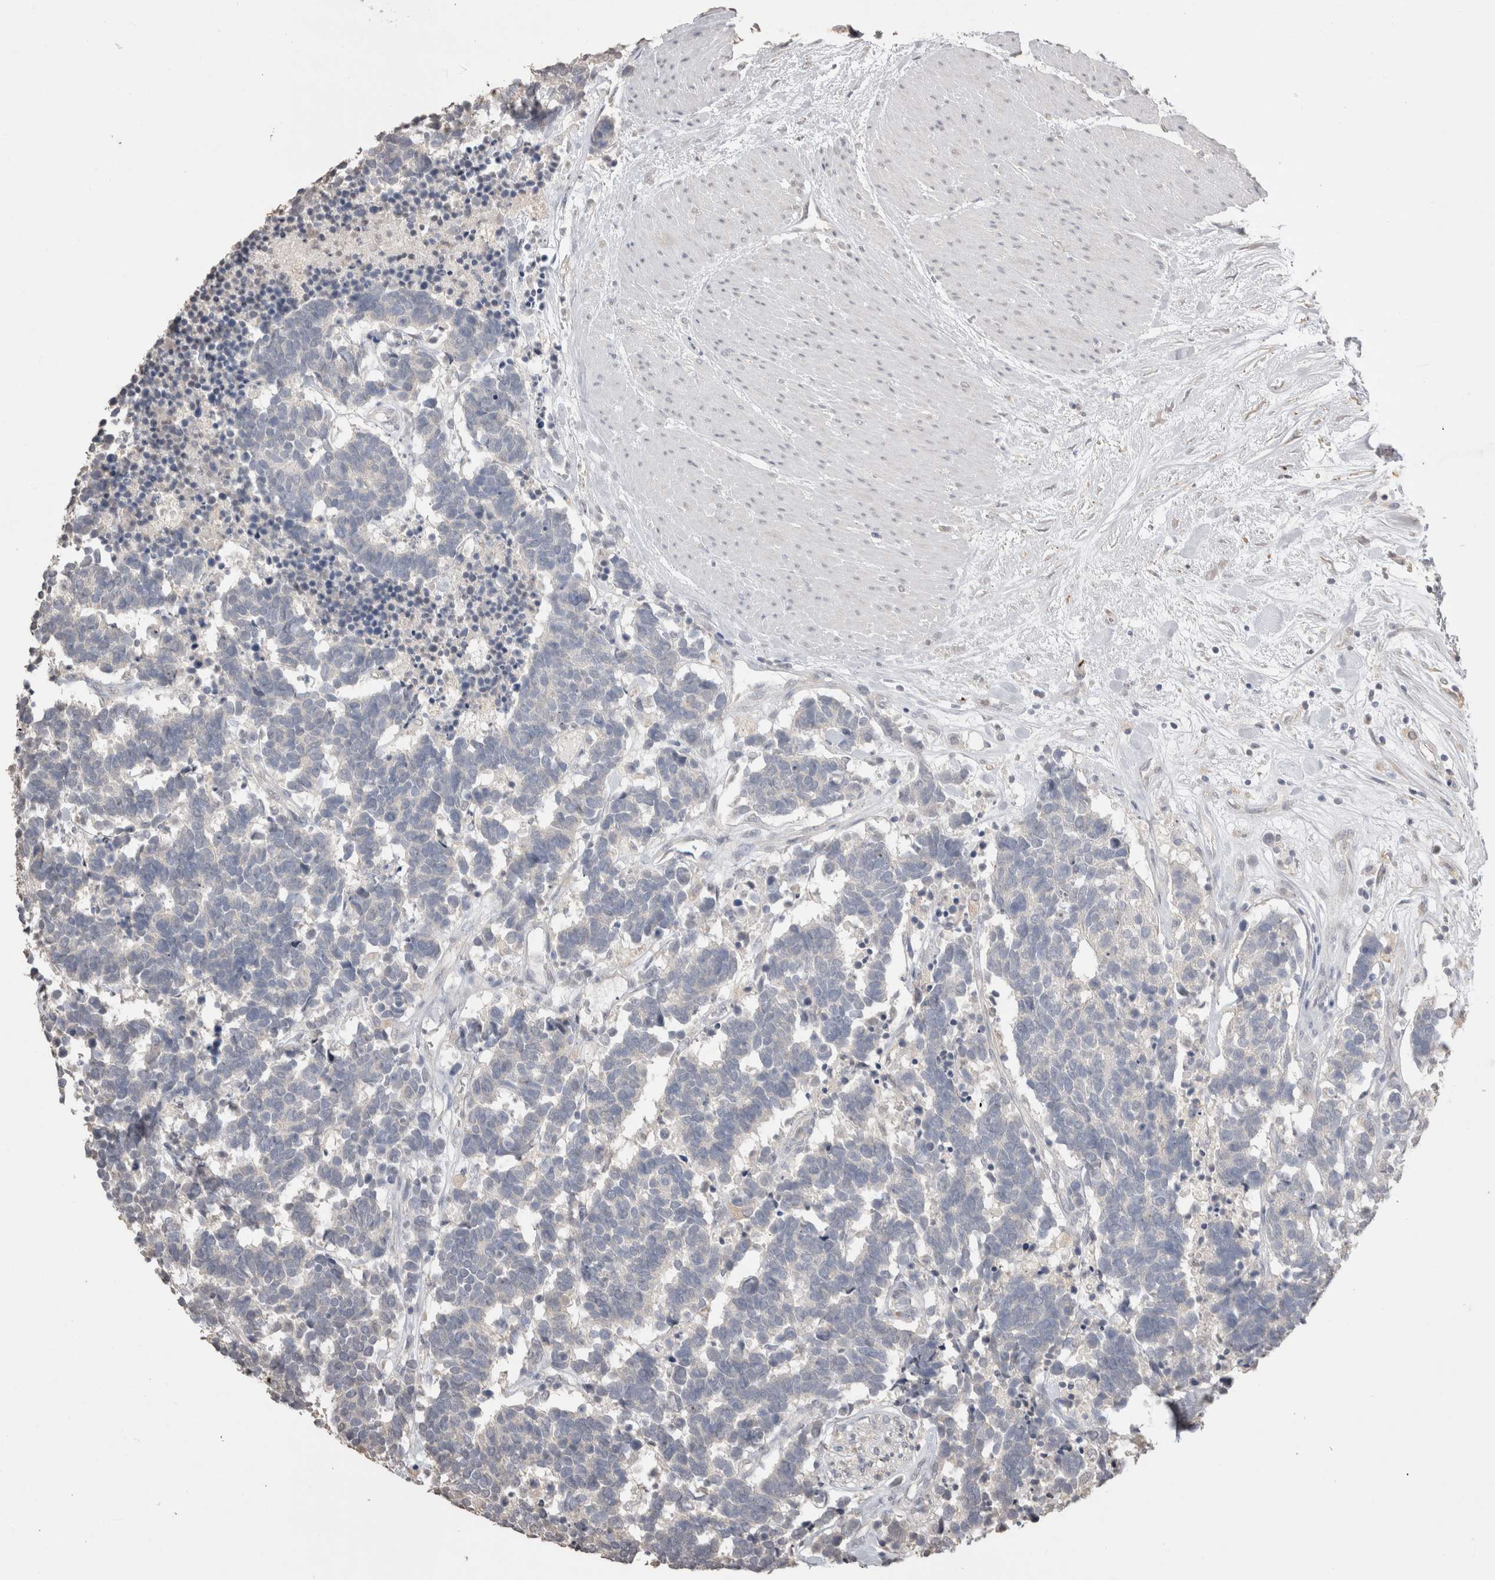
{"staining": {"intensity": "negative", "quantity": "none", "location": "none"}, "tissue": "carcinoid", "cell_type": "Tumor cells", "image_type": "cancer", "snomed": [{"axis": "morphology", "description": "Carcinoma, NOS"}, {"axis": "morphology", "description": "Carcinoid, malignant, NOS"}, {"axis": "topography", "description": "Urinary bladder"}], "caption": "IHC micrograph of neoplastic tissue: human carcinoma stained with DAB reveals no significant protein expression in tumor cells. Brightfield microscopy of immunohistochemistry (IHC) stained with DAB (3,3'-diaminobenzidine) (brown) and hematoxylin (blue), captured at high magnification.", "gene": "NAALADL2", "patient": {"sex": "male", "age": 57}}